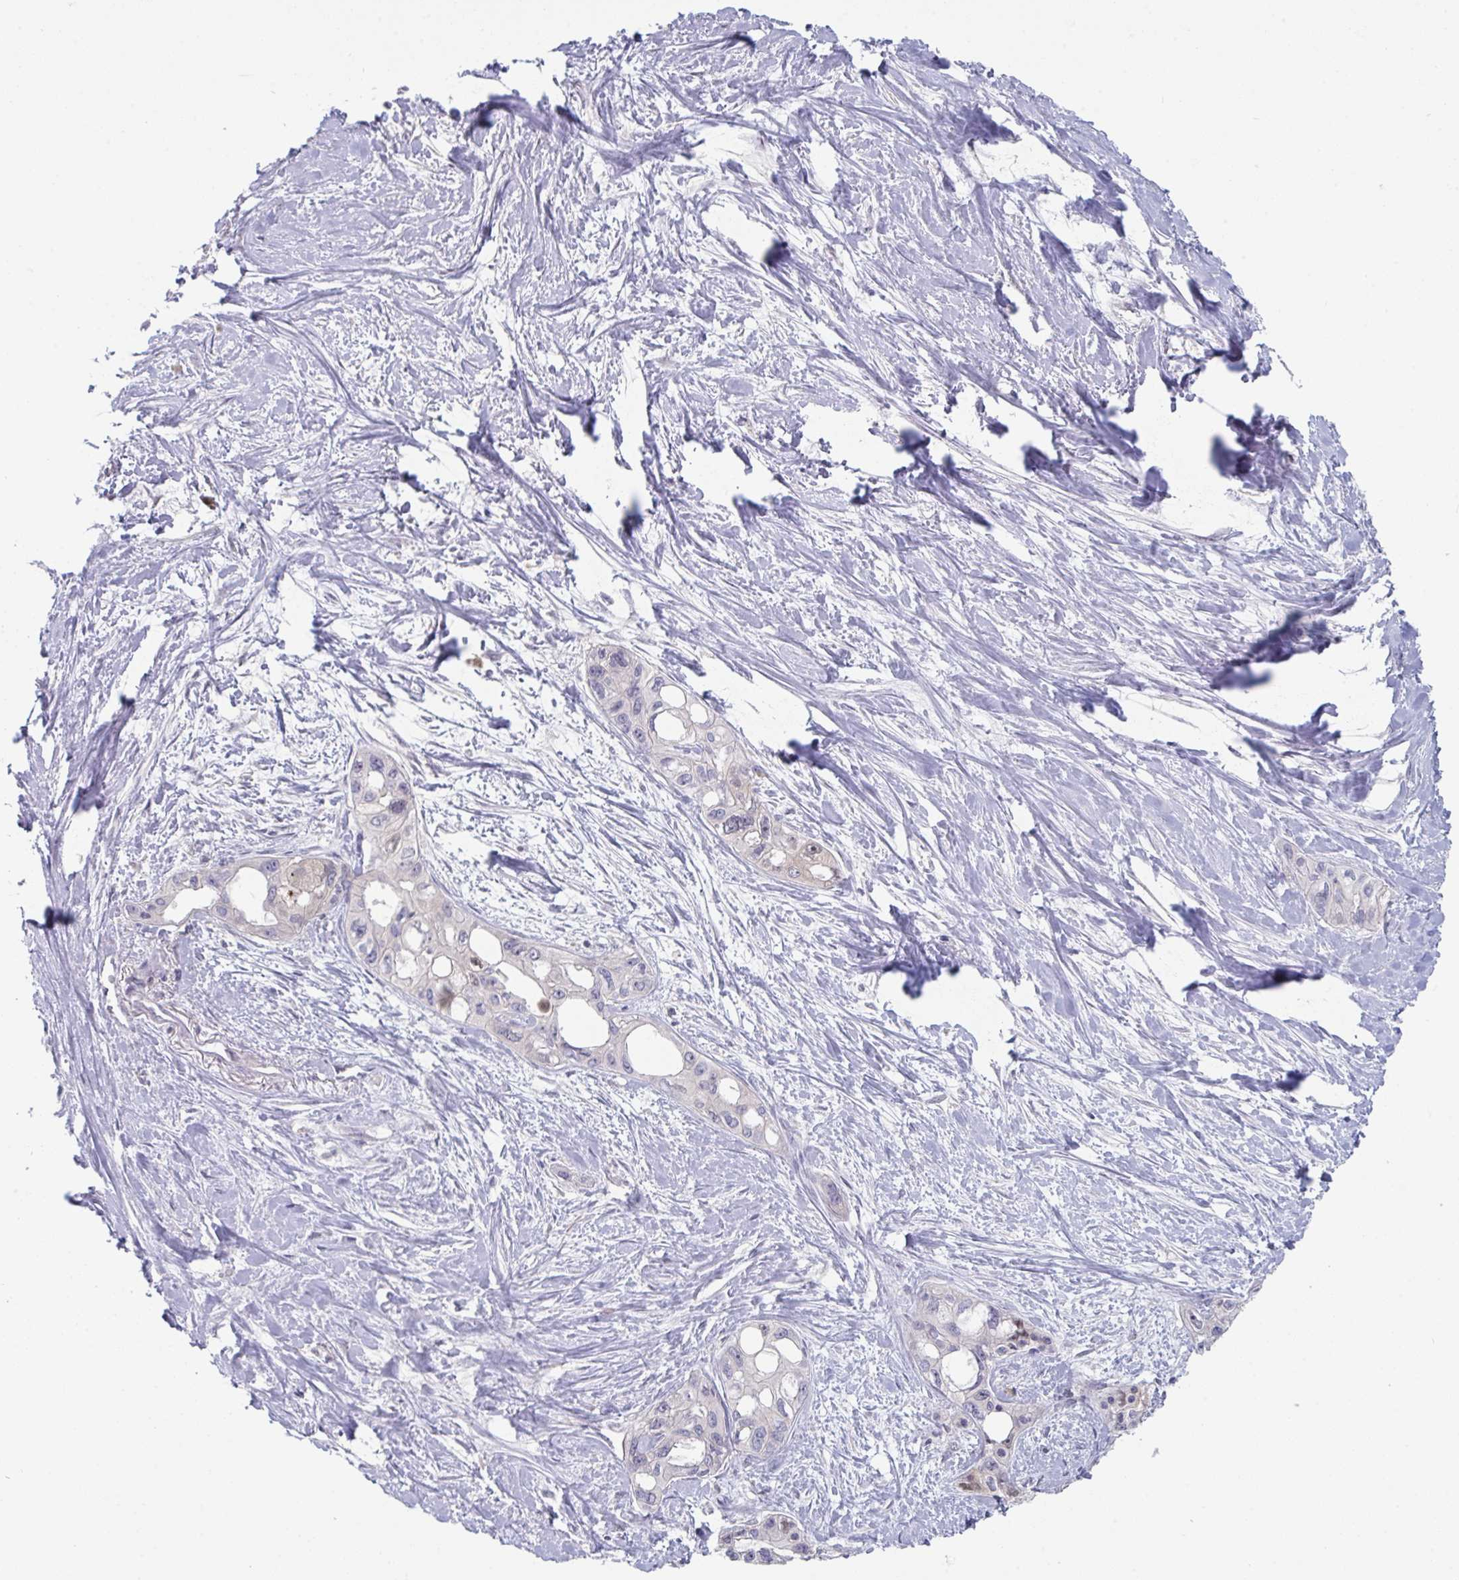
{"staining": {"intensity": "negative", "quantity": "none", "location": "none"}, "tissue": "pancreatic cancer", "cell_type": "Tumor cells", "image_type": "cancer", "snomed": [{"axis": "morphology", "description": "Adenocarcinoma, NOS"}, {"axis": "topography", "description": "Pancreas"}], "caption": "High magnification brightfield microscopy of pancreatic cancer (adenocarcinoma) stained with DAB (brown) and counterstained with hematoxylin (blue): tumor cells show no significant expression. (DAB IHC visualized using brightfield microscopy, high magnification).", "gene": "PTPRD", "patient": {"sex": "female", "age": 50}}